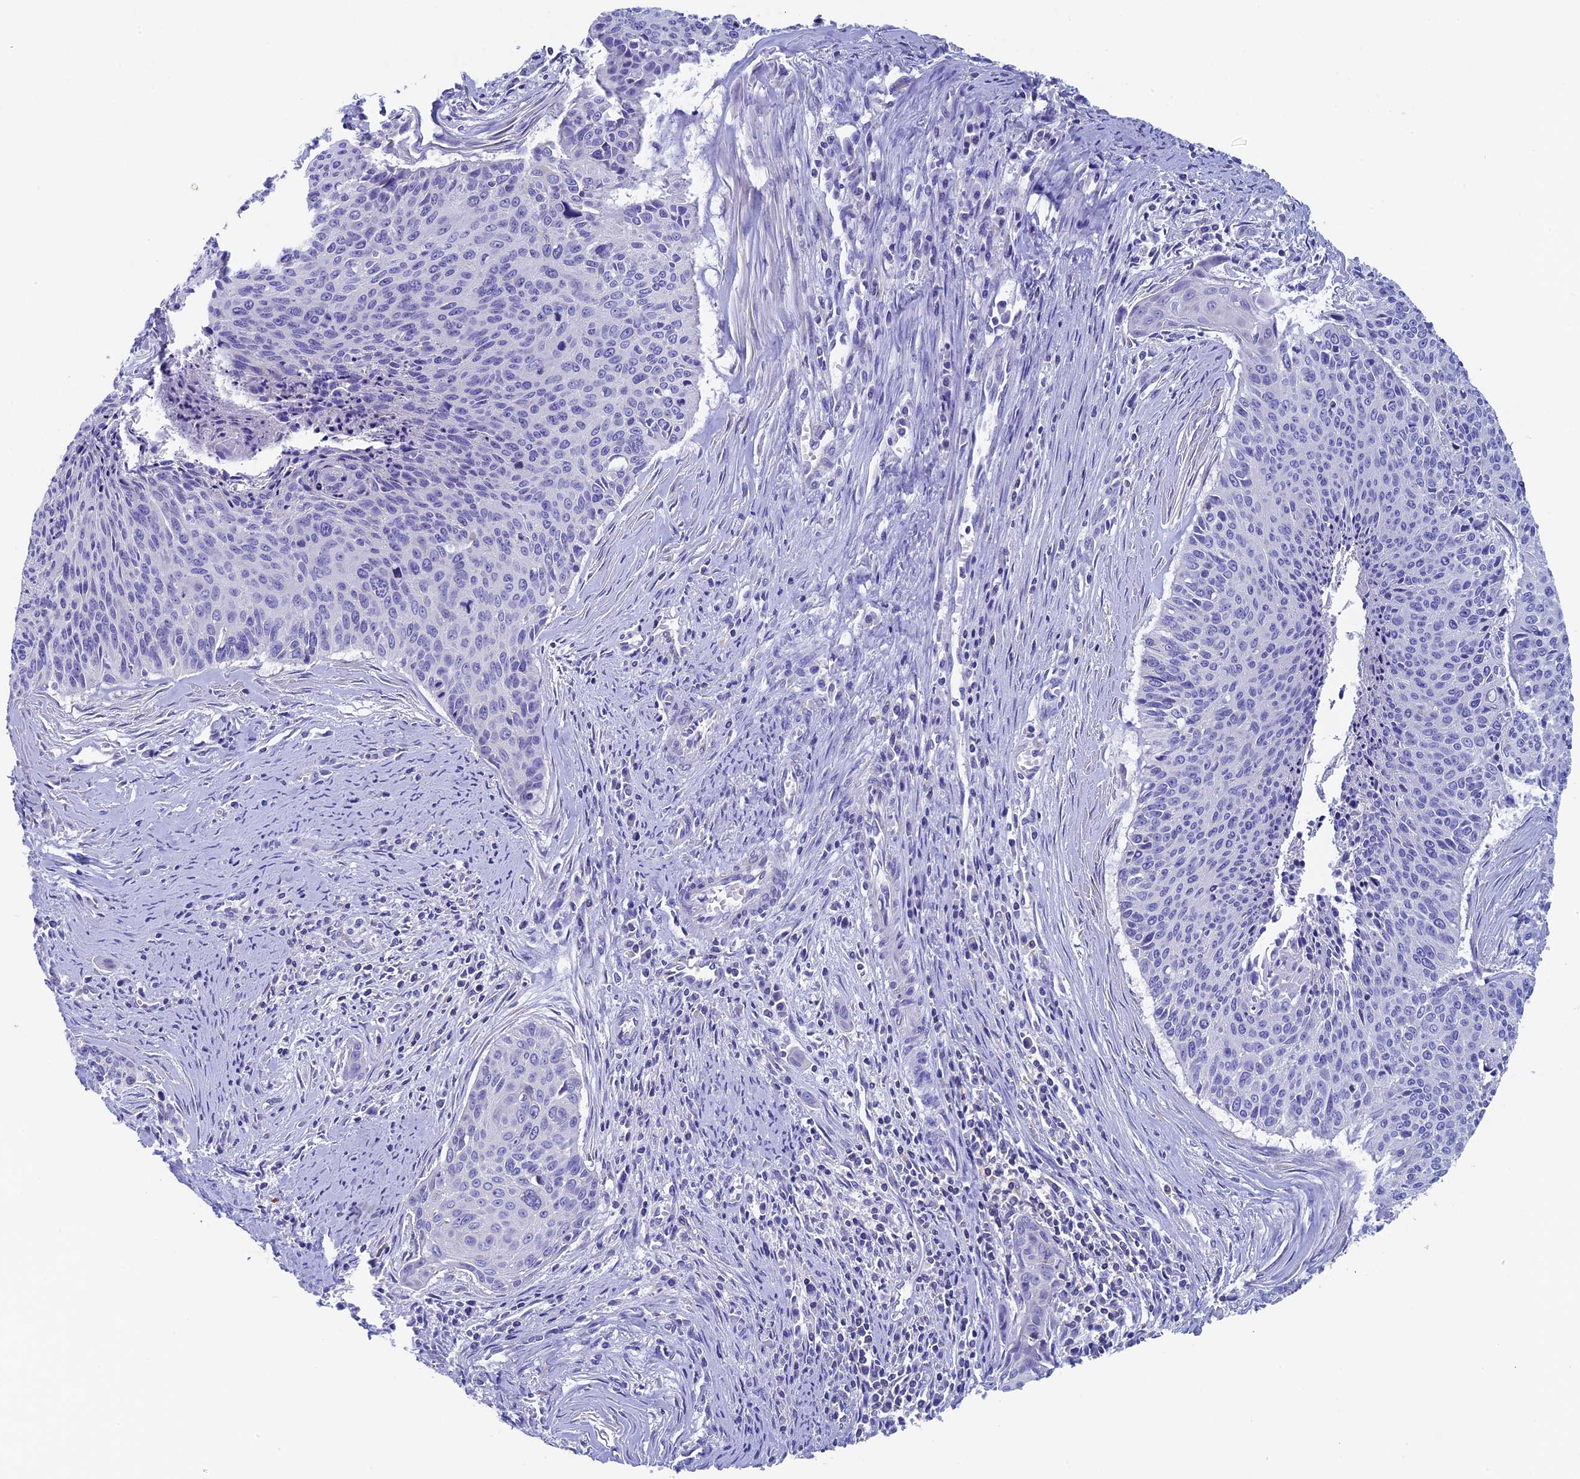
{"staining": {"intensity": "negative", "quantity": "none", "location": "none"}, "tissue": "cervical cancer", "cell_type": "Tumor cells", "image_type": "cancer", "snomed": [{"axis": "morphology", "description": "Squamous cell carcinoma, NOS"}, {"axis": "topography", "description": "Cervix"}], "caption": "This photomicrograph is of squamous cell carcinoma (cervical) stained with immunohistochemistry (IHC) to label a protein in brown with the nuclei are counter-stained blue. There is no expression in tumor cells.", "gene": "SEPTIN1", "patient": {"sex": "female", "age": 55}}